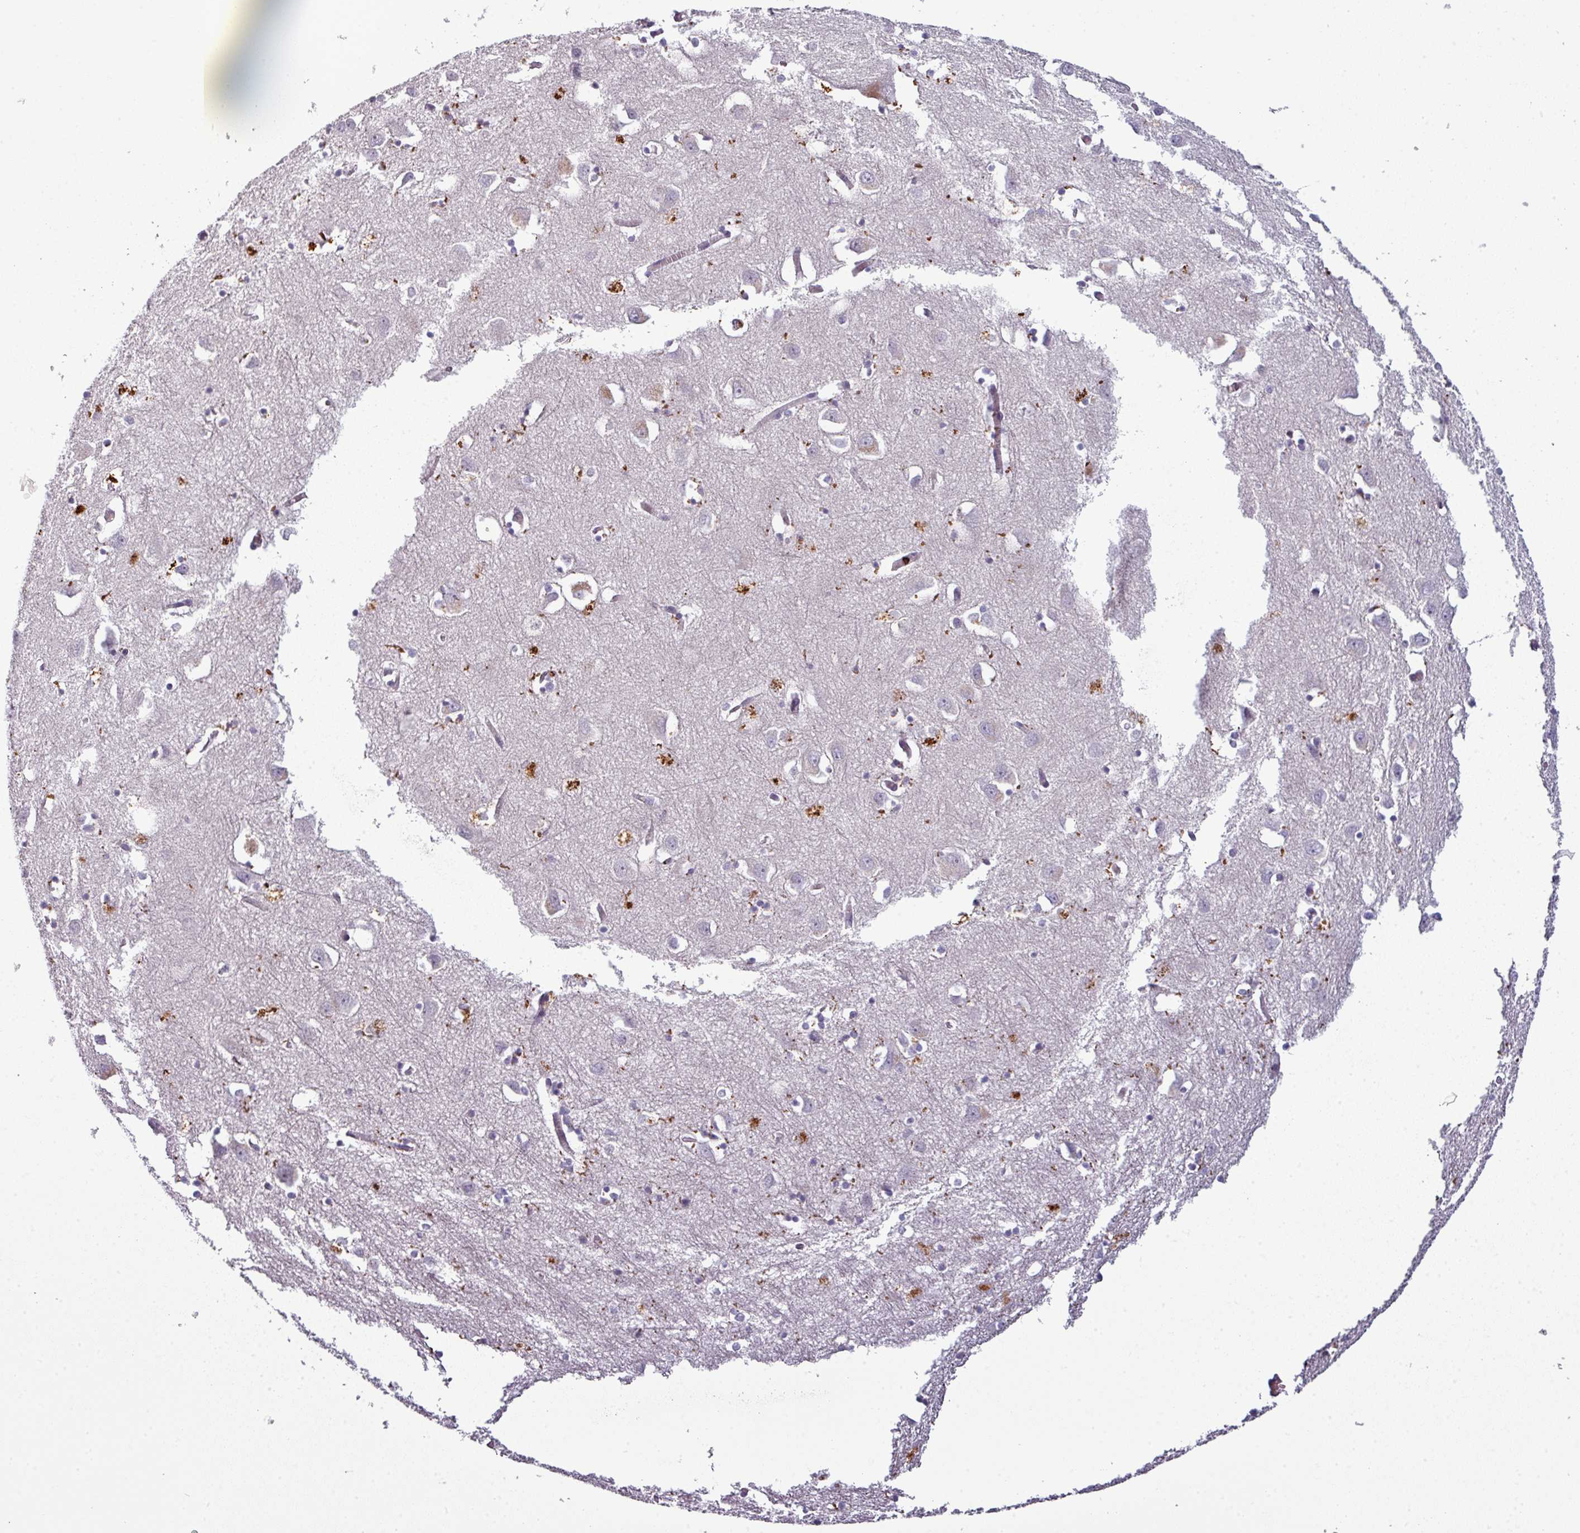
{"staining": {"intensity": "negative", "quantity": "none", "location": "none"}, "tissue": "cerebral cortex", "cell_type": "Endothelial cells", "image_type": "normal", "snomed": [{"axis": "morphology", "description": "Normal tissue, NOS"}, {"axis": "topography", "description": "Cerebral cortex"}], "caption": "Protein analysis of normal cerebral cortex displays no significant expression in endothelial cells.", "gene": "TMEFF1", "patient": {"sex": "male", "age": 70}}